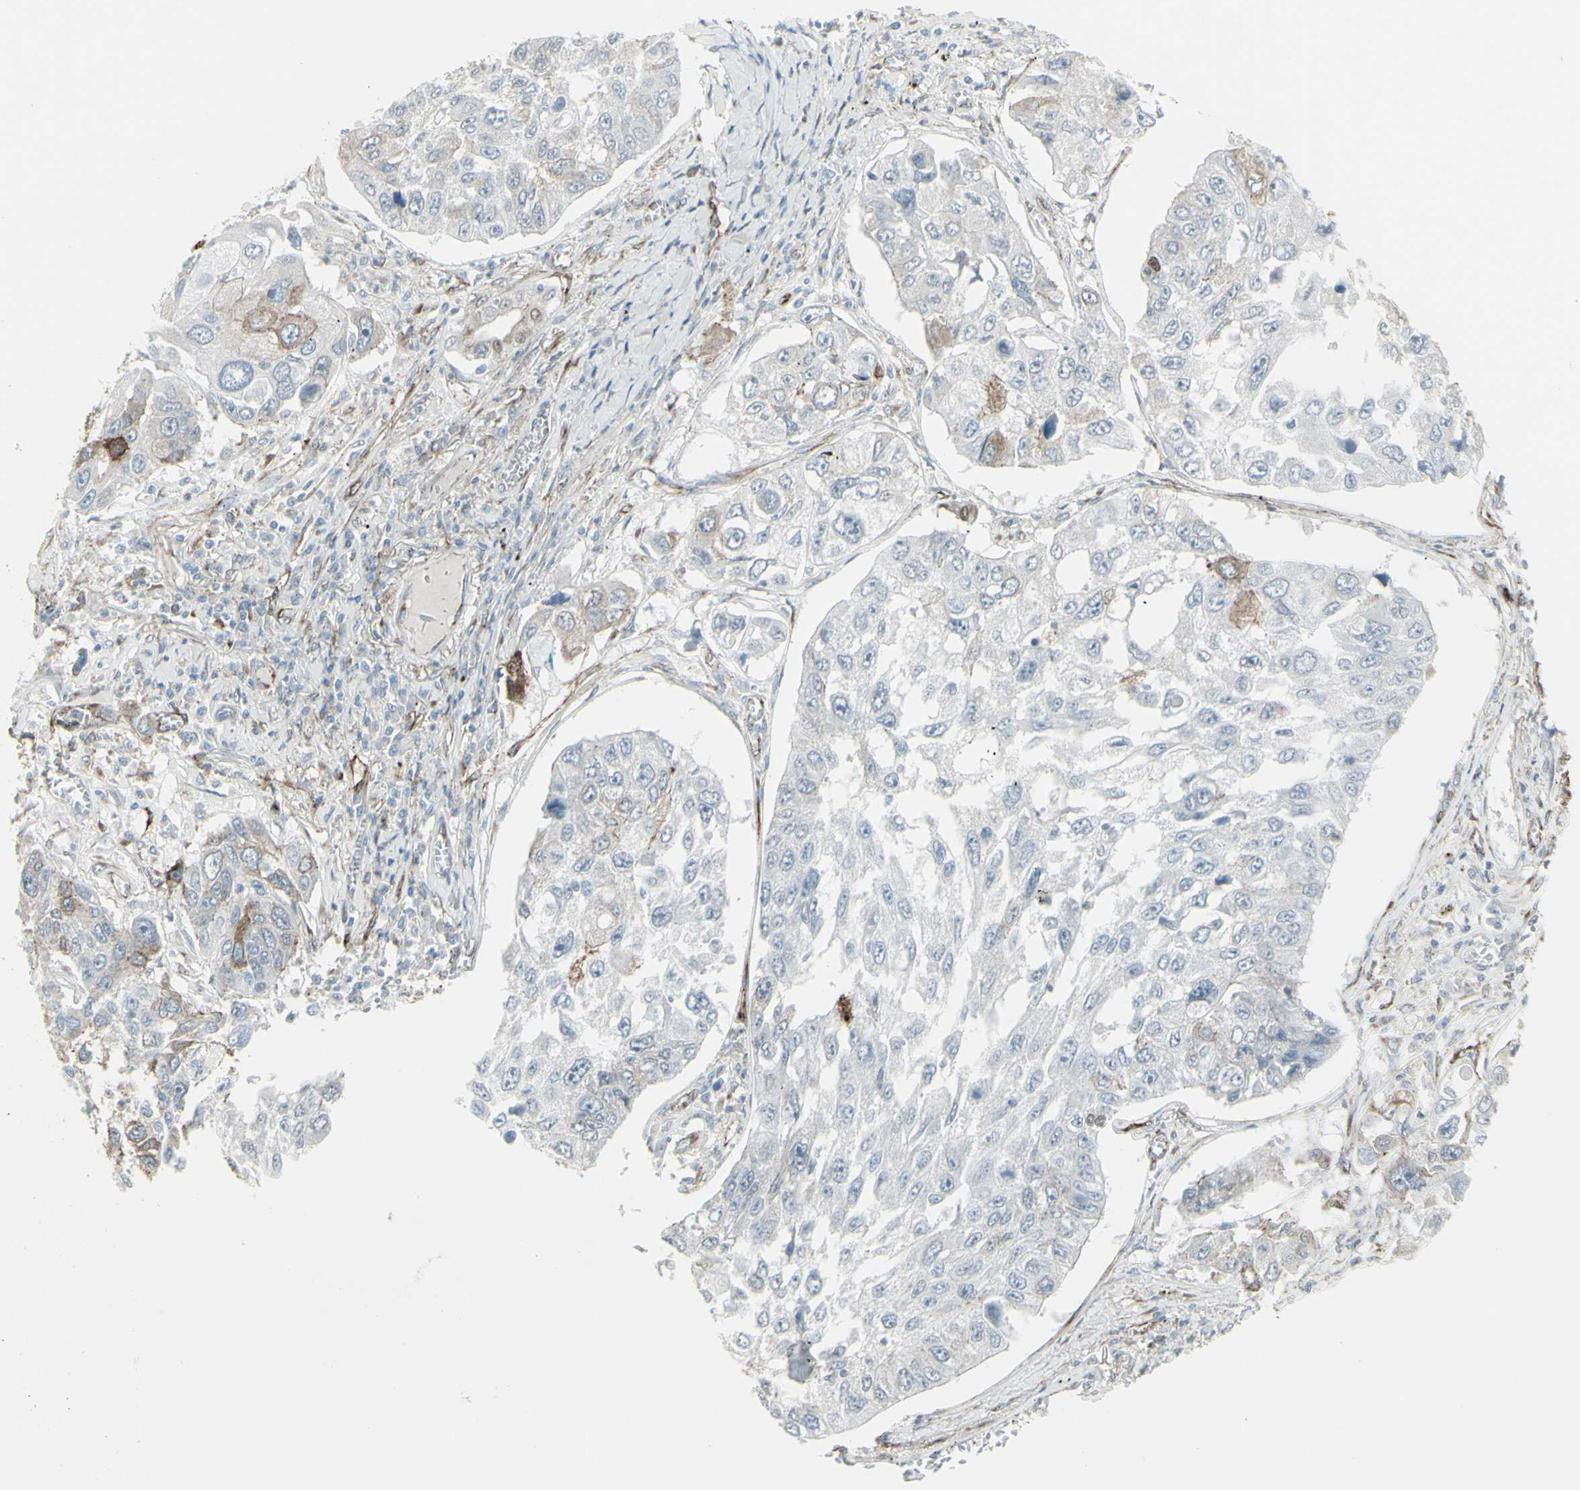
{"staining": {"intensity": "weak", "quantity": "<25%", "location": "cytoplasmic/membranous"}, "tissue": "lung cancer", "cell_type": "Tumor cells", "image_type": "cancer", "snomed": [{"axis": "morphology", "description": "Squamous cell carcinoma, NOS"}, {"axis": "topography", "description": "Lung"}], "caption": "Tumor cells are negative for protein expression in human lung squamous cell carcinoma.", "gene": "GJA1", "patient": {"sex": "male", "age": 71}}